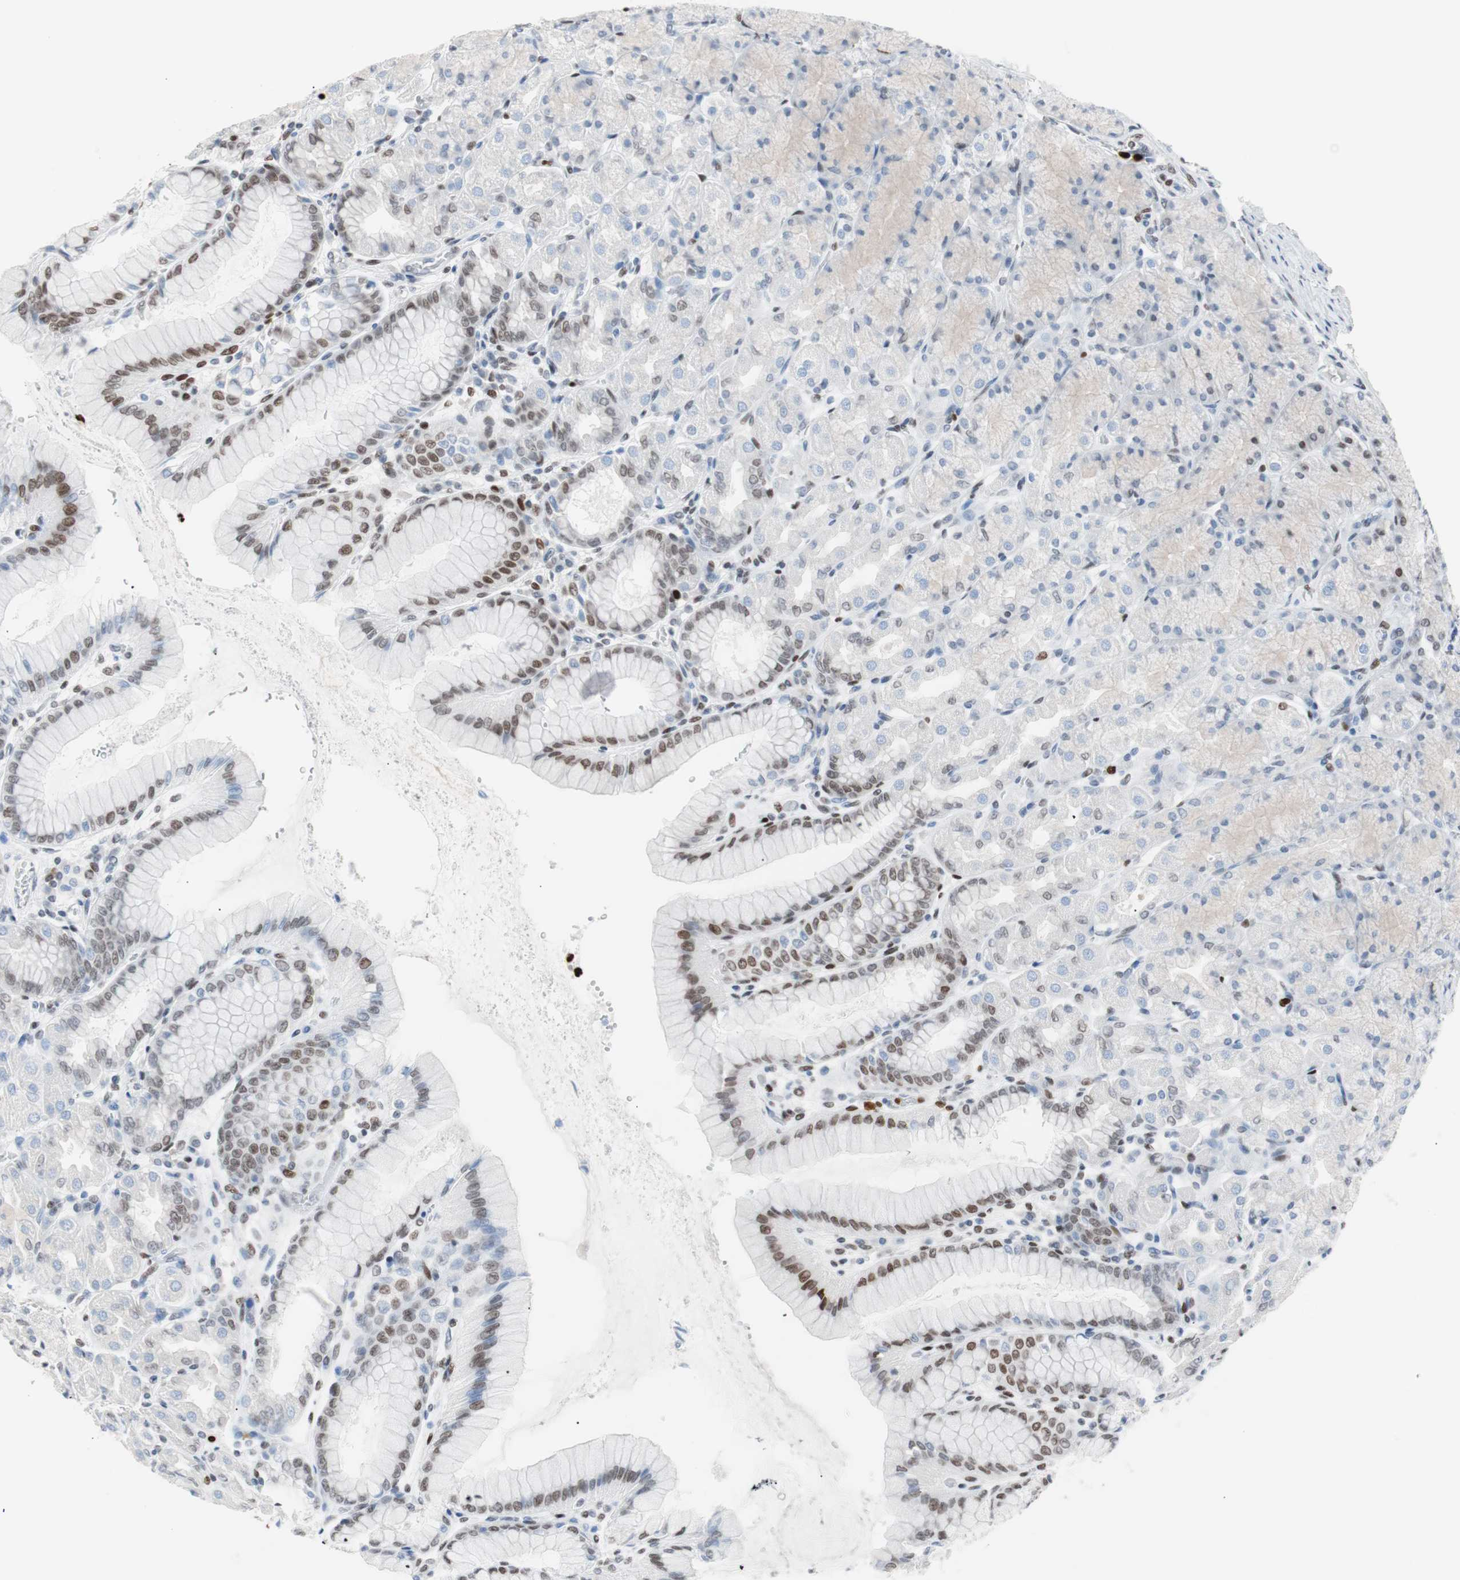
{"staining": {"intensity": "moderate", "quantity": "25%-75%", "location": "nuclear"}, "tissue": "stomach", "cell_type": "Glandular cells", "image_type": "normal", "snomed": [{"axis": "morphology", "description": "Normal tissue, NOS"}, {"axis": "topography", "description": "Stomach, upper"}], "caption": "IHC histopathology image of unremarkable stomach: human stomach stained using immunohistochemistry shows medium levels of moderate protein expression localized specifically in the nuclear of glandular cells, appearing as a nuclear brown color.", "gene": "CEBPB", "patient": {"sex": "female", "age": 56}}